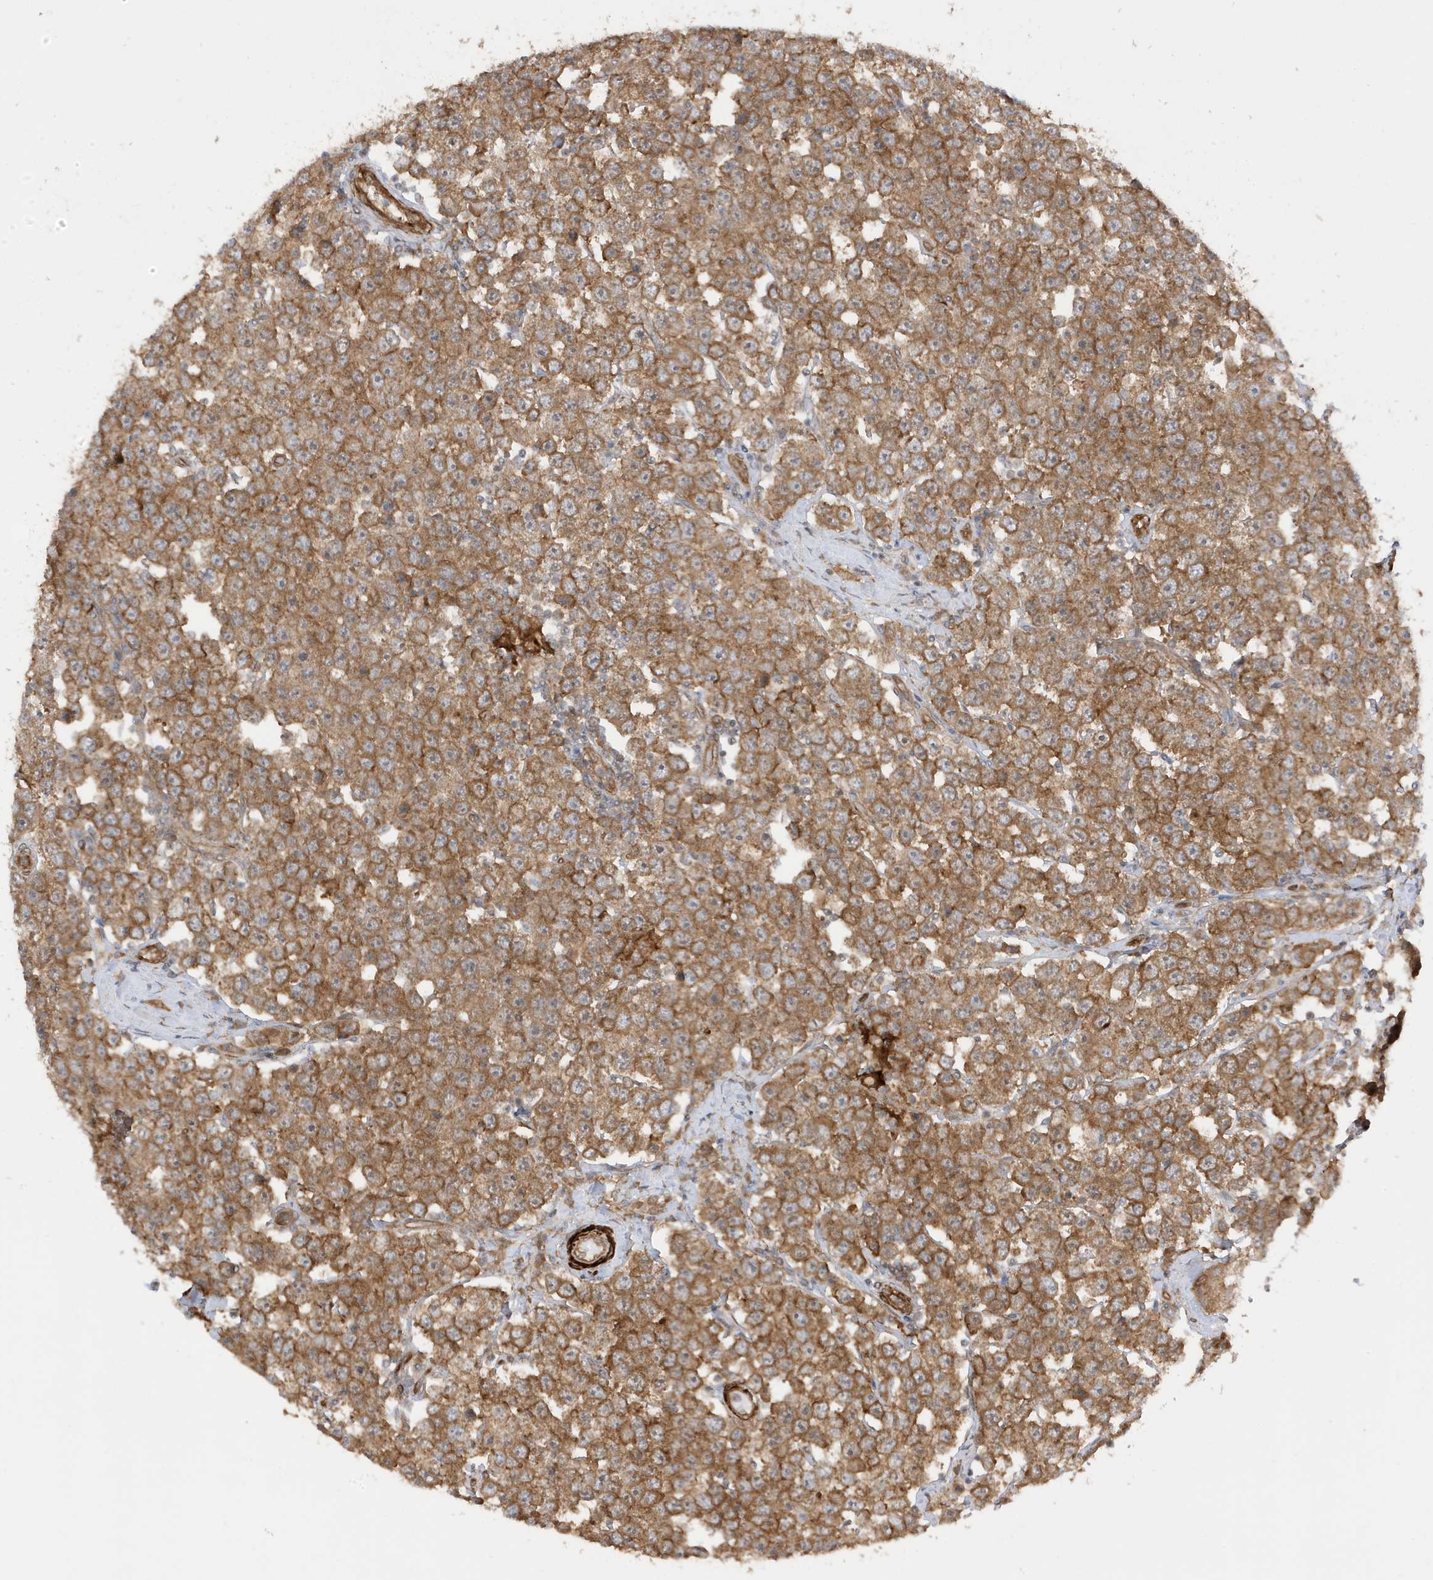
{"staining": {"intensity": "moderate", "quantity": ">75%", "location": "cytoplasmic/membranous"}, "tissue": "testis cancer", "cell_type": "Tumor cells", "image_type": "cancer", "snomed": [{"axis": "morphology", "description": "Seminoma, NOS"}, {"axis": "topography", "description": "Testis"}], "caption": "An image of human testis cancer (seminoma) stained for a protein displays moderate cytoplasmic/membranous brown staining in tumor cells.", "gene": "CDC42EP3", "patient": {"sex": "male", "age": 28}}